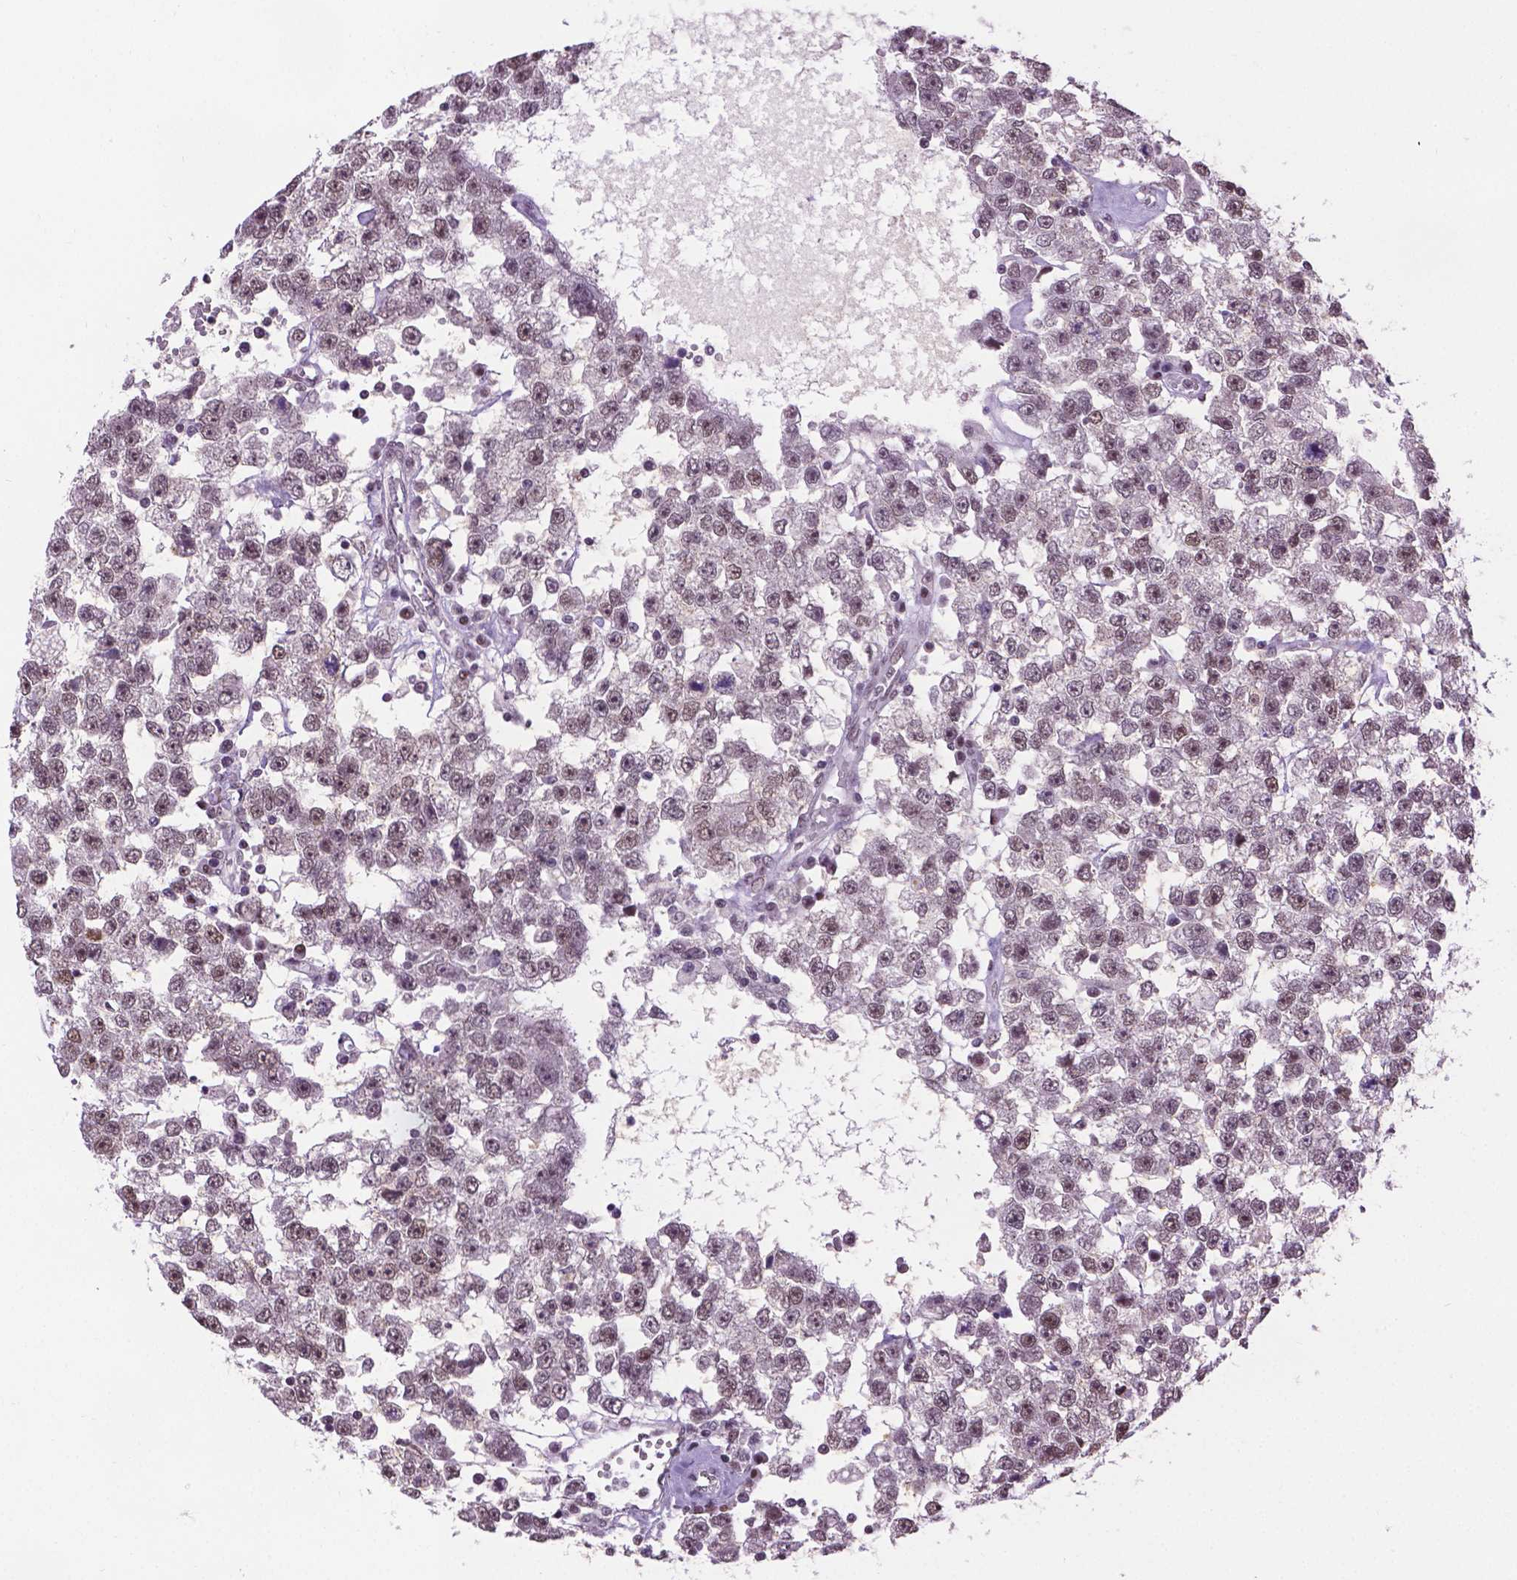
{"staining": {"intensity": "weak", "quantity": "<25%", "location": "nuclear"}, "tissue": "testis cancer", "cell_type": "Tumor cells", "image_type": "cancer", "snomed": [{"axis": "morphology", "description": "Seminoma, NOS"}, {"axis": "topography", "description": "Testis"}], "caption": "Testis cancer (seminoma) was stained to show a protein in brown. There is no significant staining in tumor cells.", "gene": "ABI2", "patient": {"sex": "male", "age": 34}}